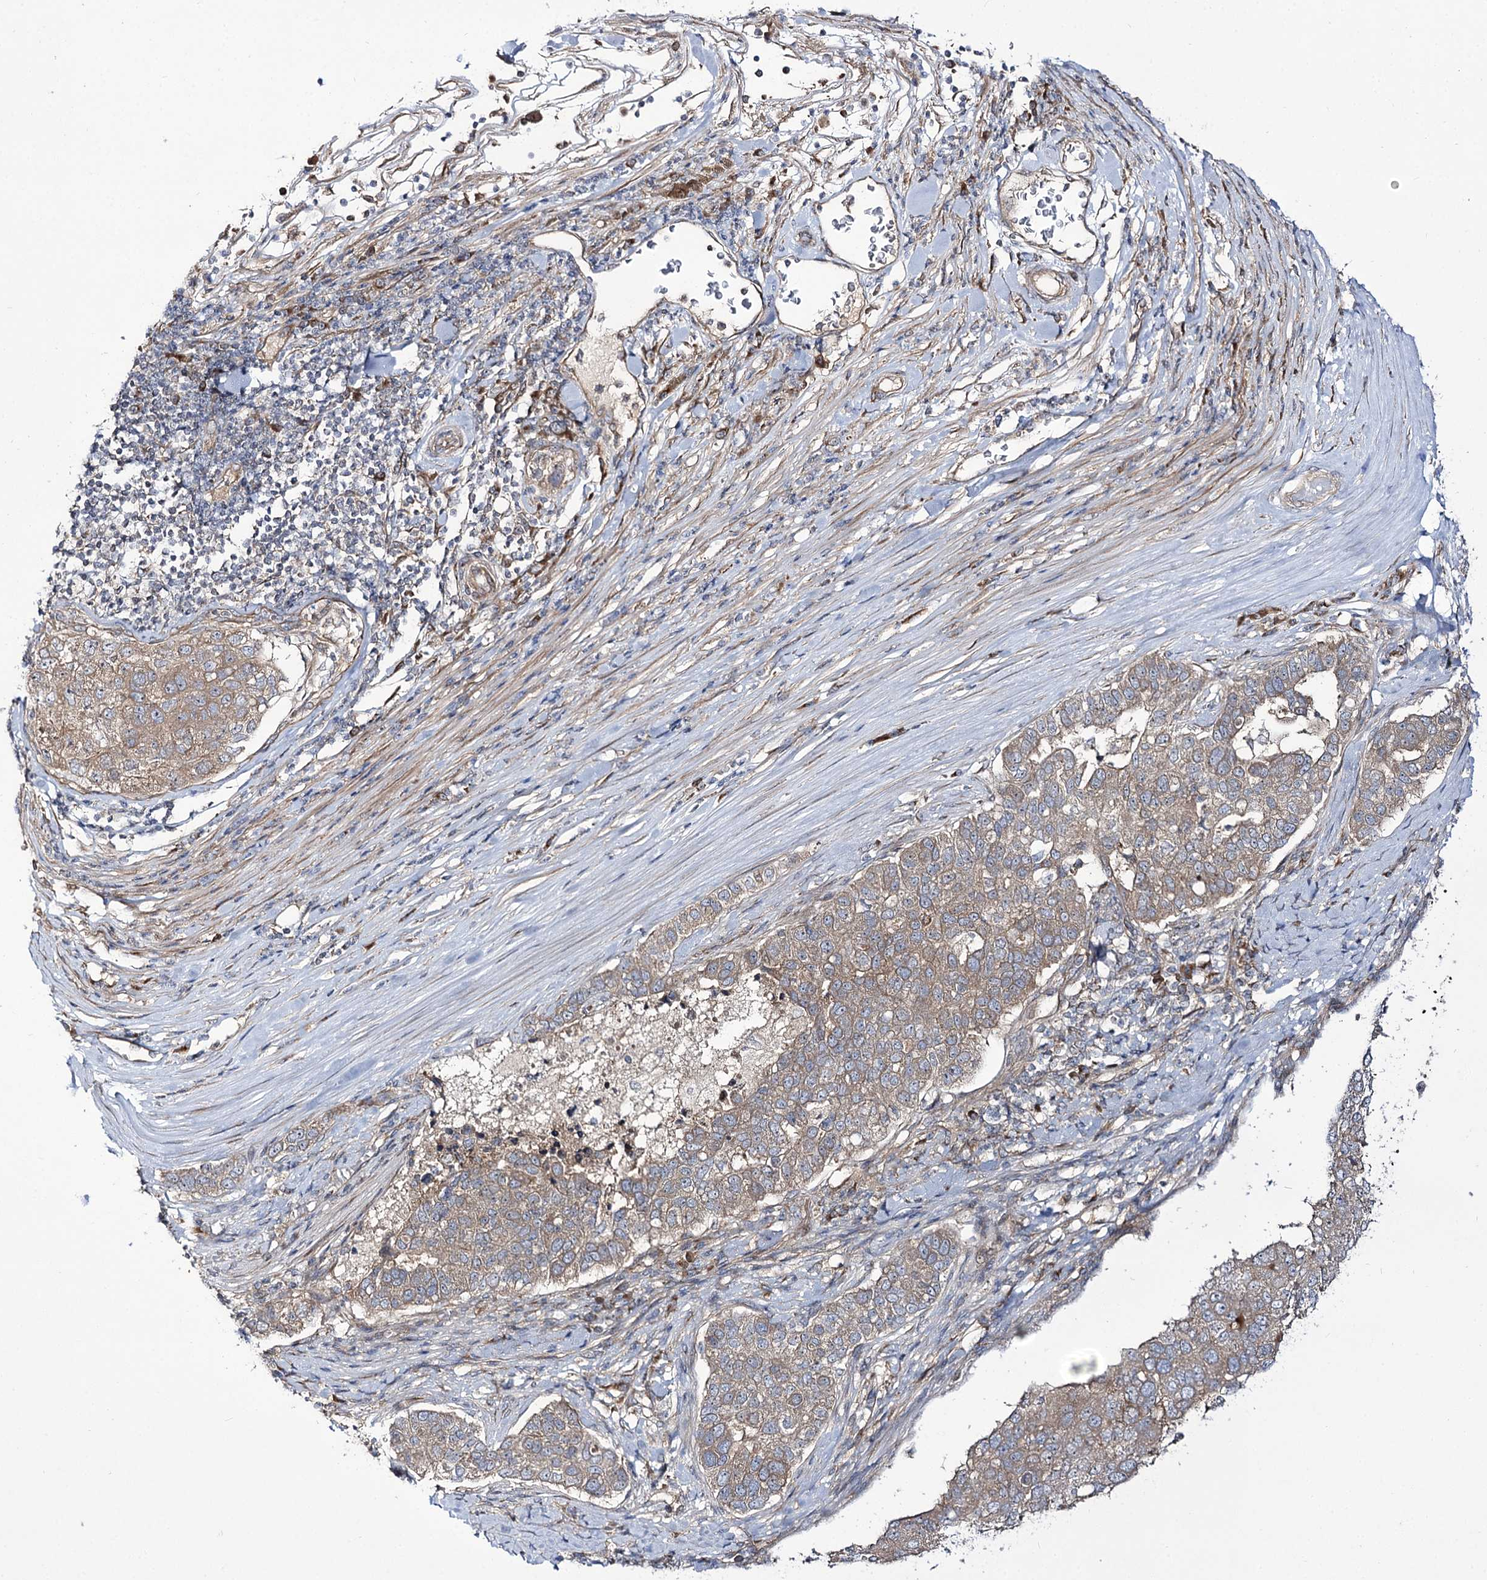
{"staining": {"intensity": "weak", "quantity": ">75%", "location": "cytoplasmic/membranous"}, "tissue": "pancreatic cancer", "cell_type": "Tumor cells", "image_type": "cancer", "snomed": [{"axis": "morphology", "description": "Adenocarcinoma, NOS"}, {"axis": "topography", "description": "Pancreas"}], "caption": "IHC staining of pancreatic cancer, which demonstrates low levels of weak cytoplasmic/membranous staining in about >75% of tumor cells indicating weak cytoplasmic/membranous protein positivity. The staining was performed using DAB (3,3'-diaminobenzidine) (brown) for protein detection and nuclei were counterstained in hematoxylin (blue).", "gene": "C11orf80", "patient": {"sex": "female", "age": 61}}